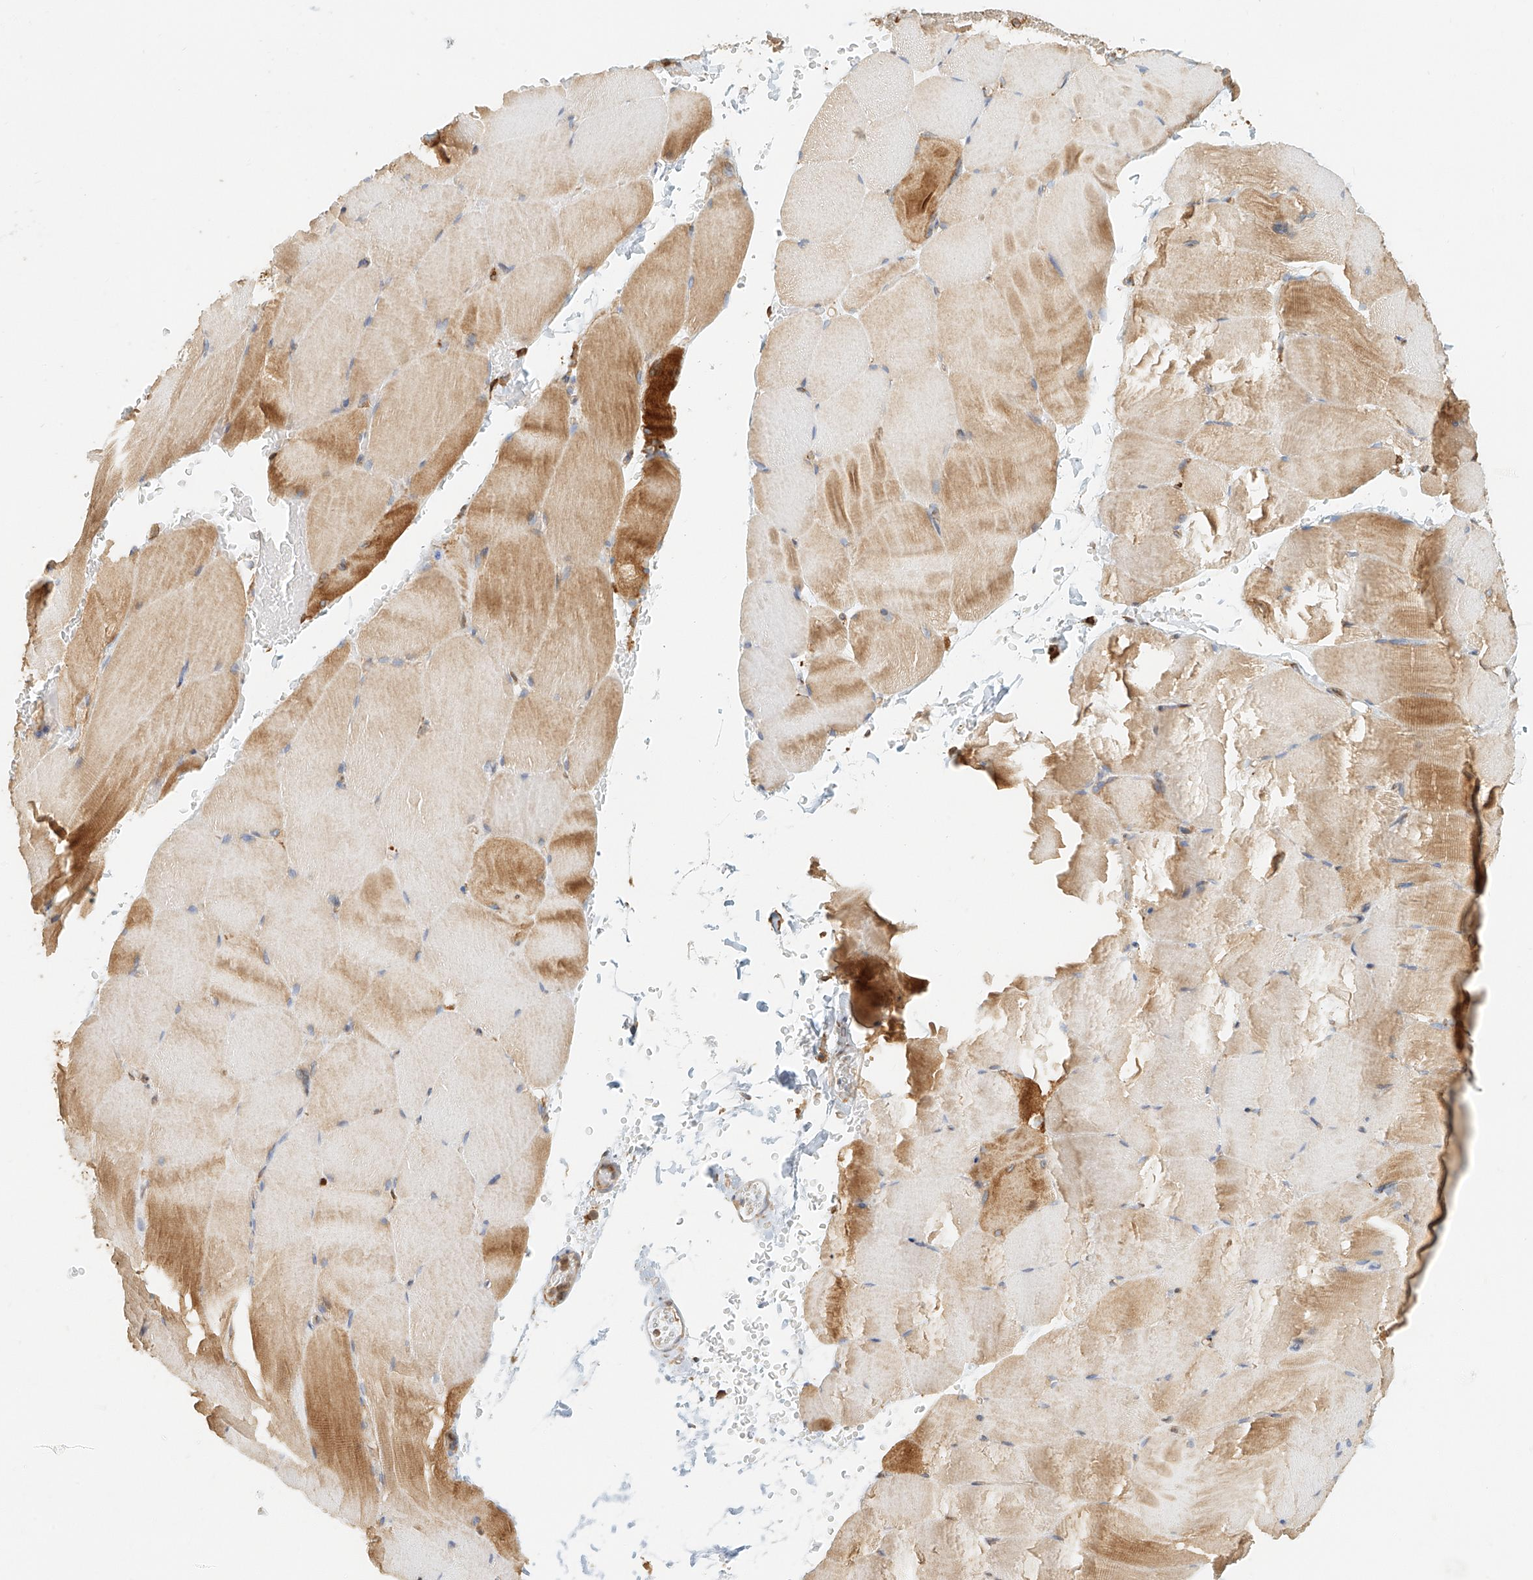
{"staining": {"intensity": "moderate", "quantity": "25%-75%", "location": "cytoplasmic/membranous"}, "tissue": "skeletal muscle", "cell_type": "Myocytes", "image_type": "normal", "snomed": [{"axis": "morphology", "description": "Normal tissue, NOS"}, {"axis": "topography", "description": "Skeletal muscle"}, {"axis": "topography", "description": "Parathyroid gland"}], "caption": "High-power microscopy captured an immunohistochemistry (IHC) photomicrograph of normal skeletal muscle, revealing moderate cytoplasmic/membranous staining in about 25%-75% of myocytes.", "gene": "DHRS7", "patient": {"sex": "female", "age": 37}}